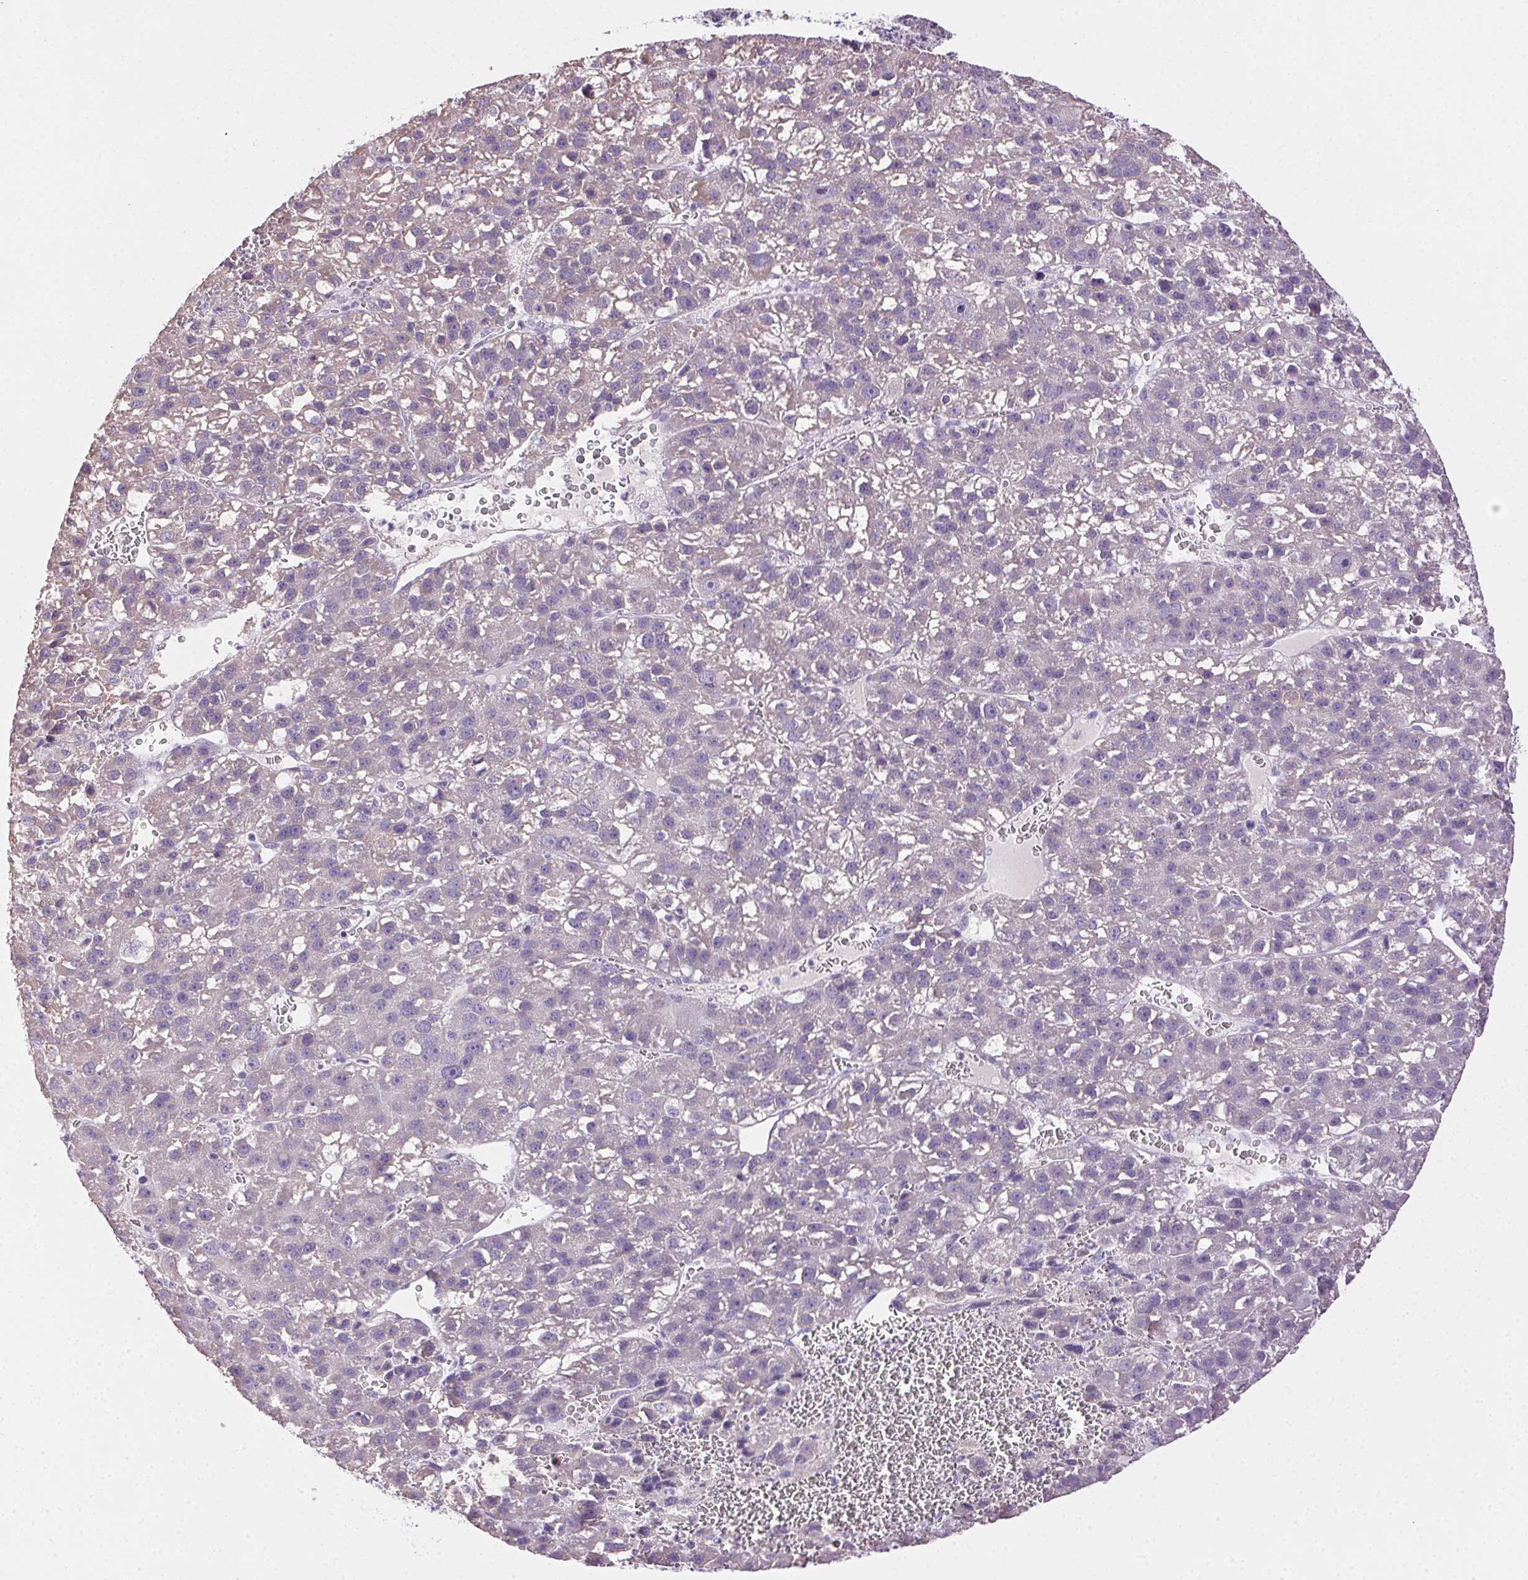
{"staining": {"intensity": "negative", "quantity": "none", "location": "none"}, "tissue": "liver cancer", "cell_type": "Tumor cells", "image_type": "cancer", "snomed": [{"axis": "morphology", "description": "Carcinoma, Hepatocellular, NOS"}, {"axis": "topography", "description": "Liver"}], "caption": "Human liver hepatocellular carcinoma stained for a protein using immunohistochemistry (IHC) demonstrates no positivity in tumor cells.", "gene": "CLDN10", "patient": {"sex": "female", "age": 70}}